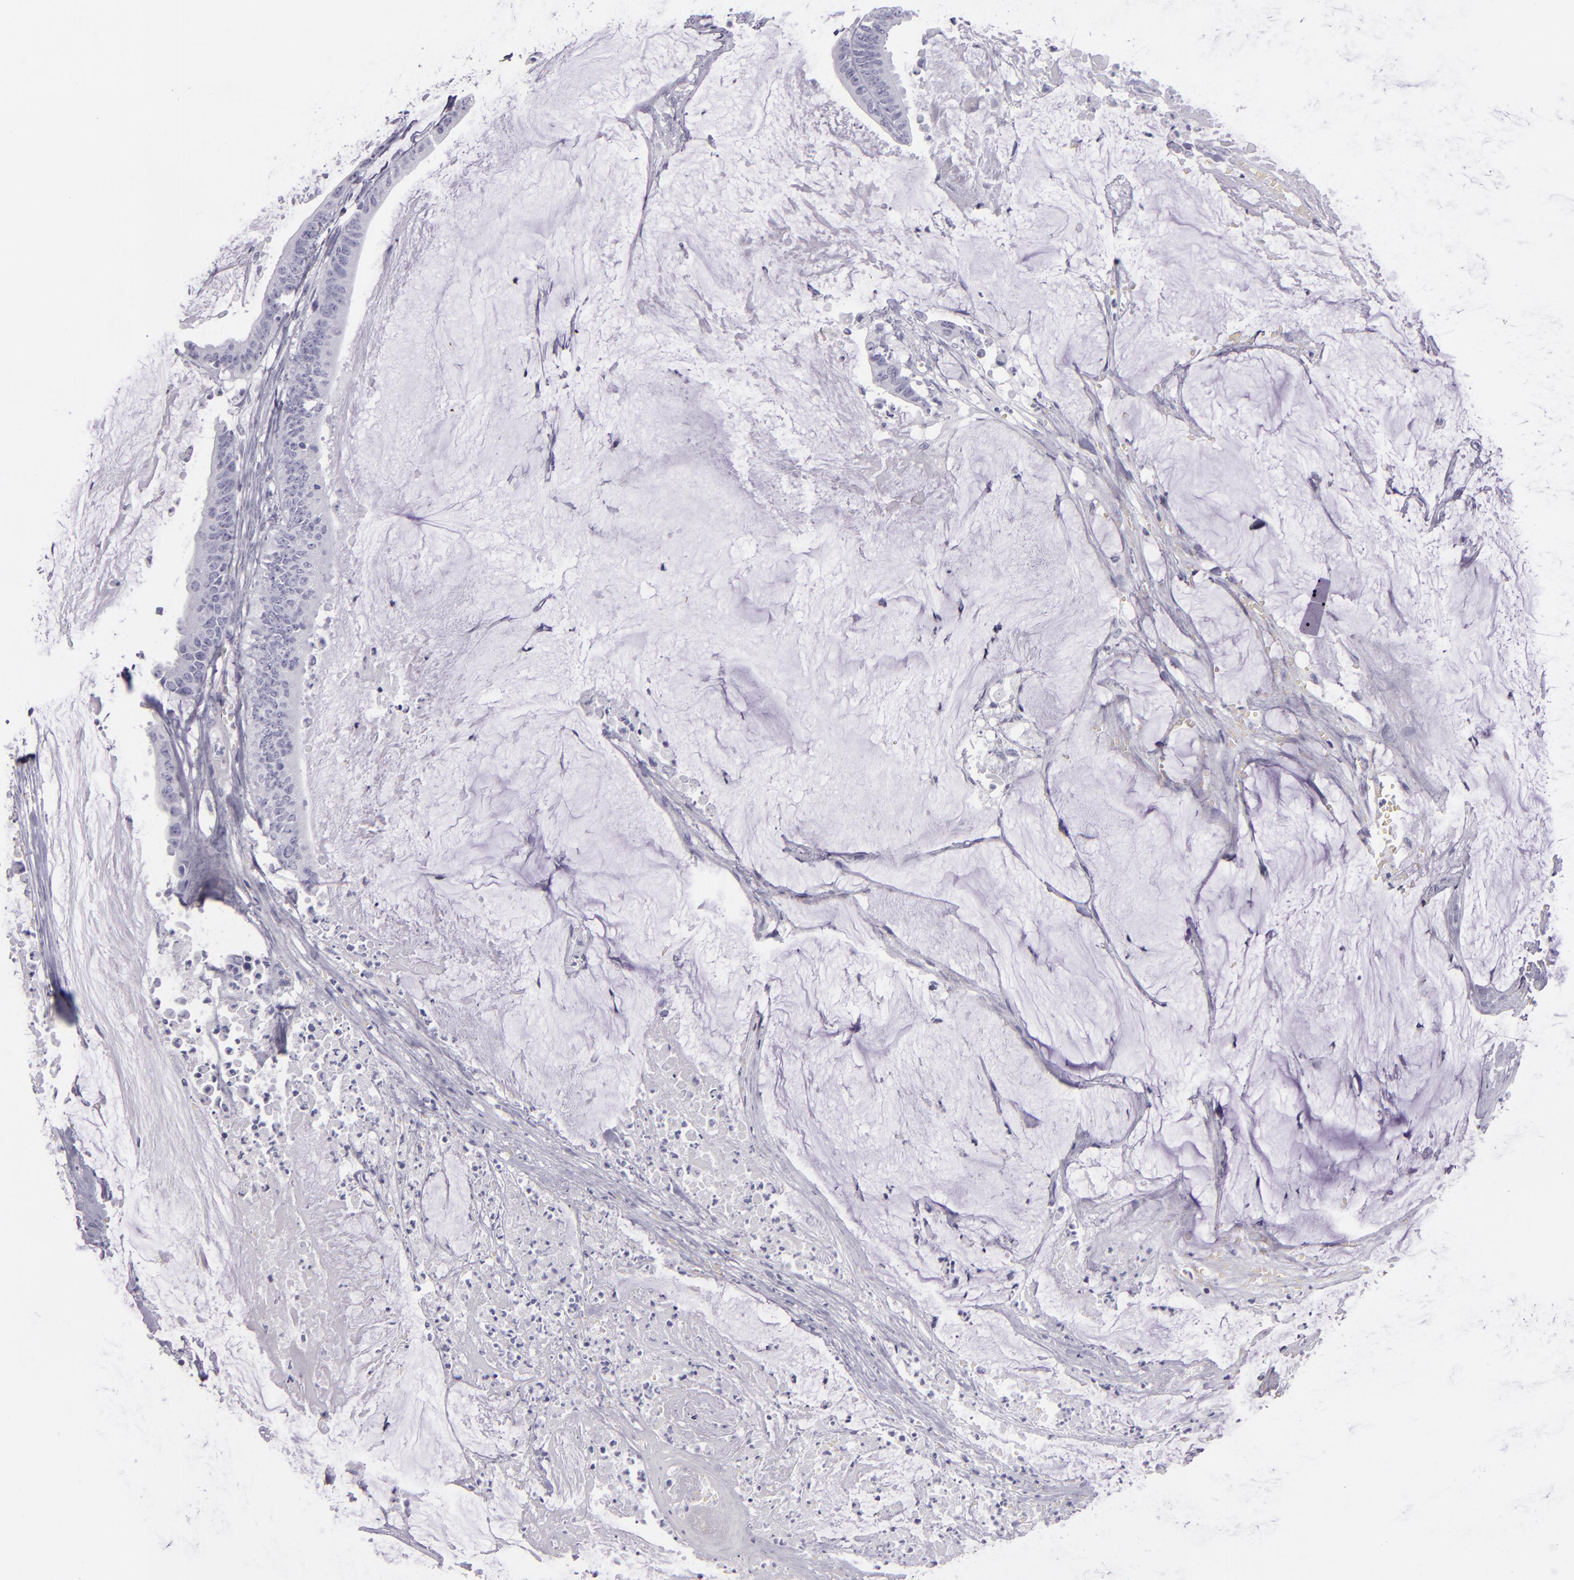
{"staining": {"intensity": "negative", "quantity": "none", "location": "none"}, "tissue": "colorectal cancer", "cell_type": "Tumor cells", "image_type": "cancer", "snomed": [{"axis": "morphology", "description": "Adenocarcinoma, NOS"}, {"axis": "topography", "description": "Rectum"}], "caption": "Immunohistochemistry of human adenocarcinoma (colorectal) shows no expression in tumor cells. (DAB (3,3'-diaminobenzidine) IHC, high magnification).", "gene": "CR2", "patient": {"sex": "female", "age": 66}}